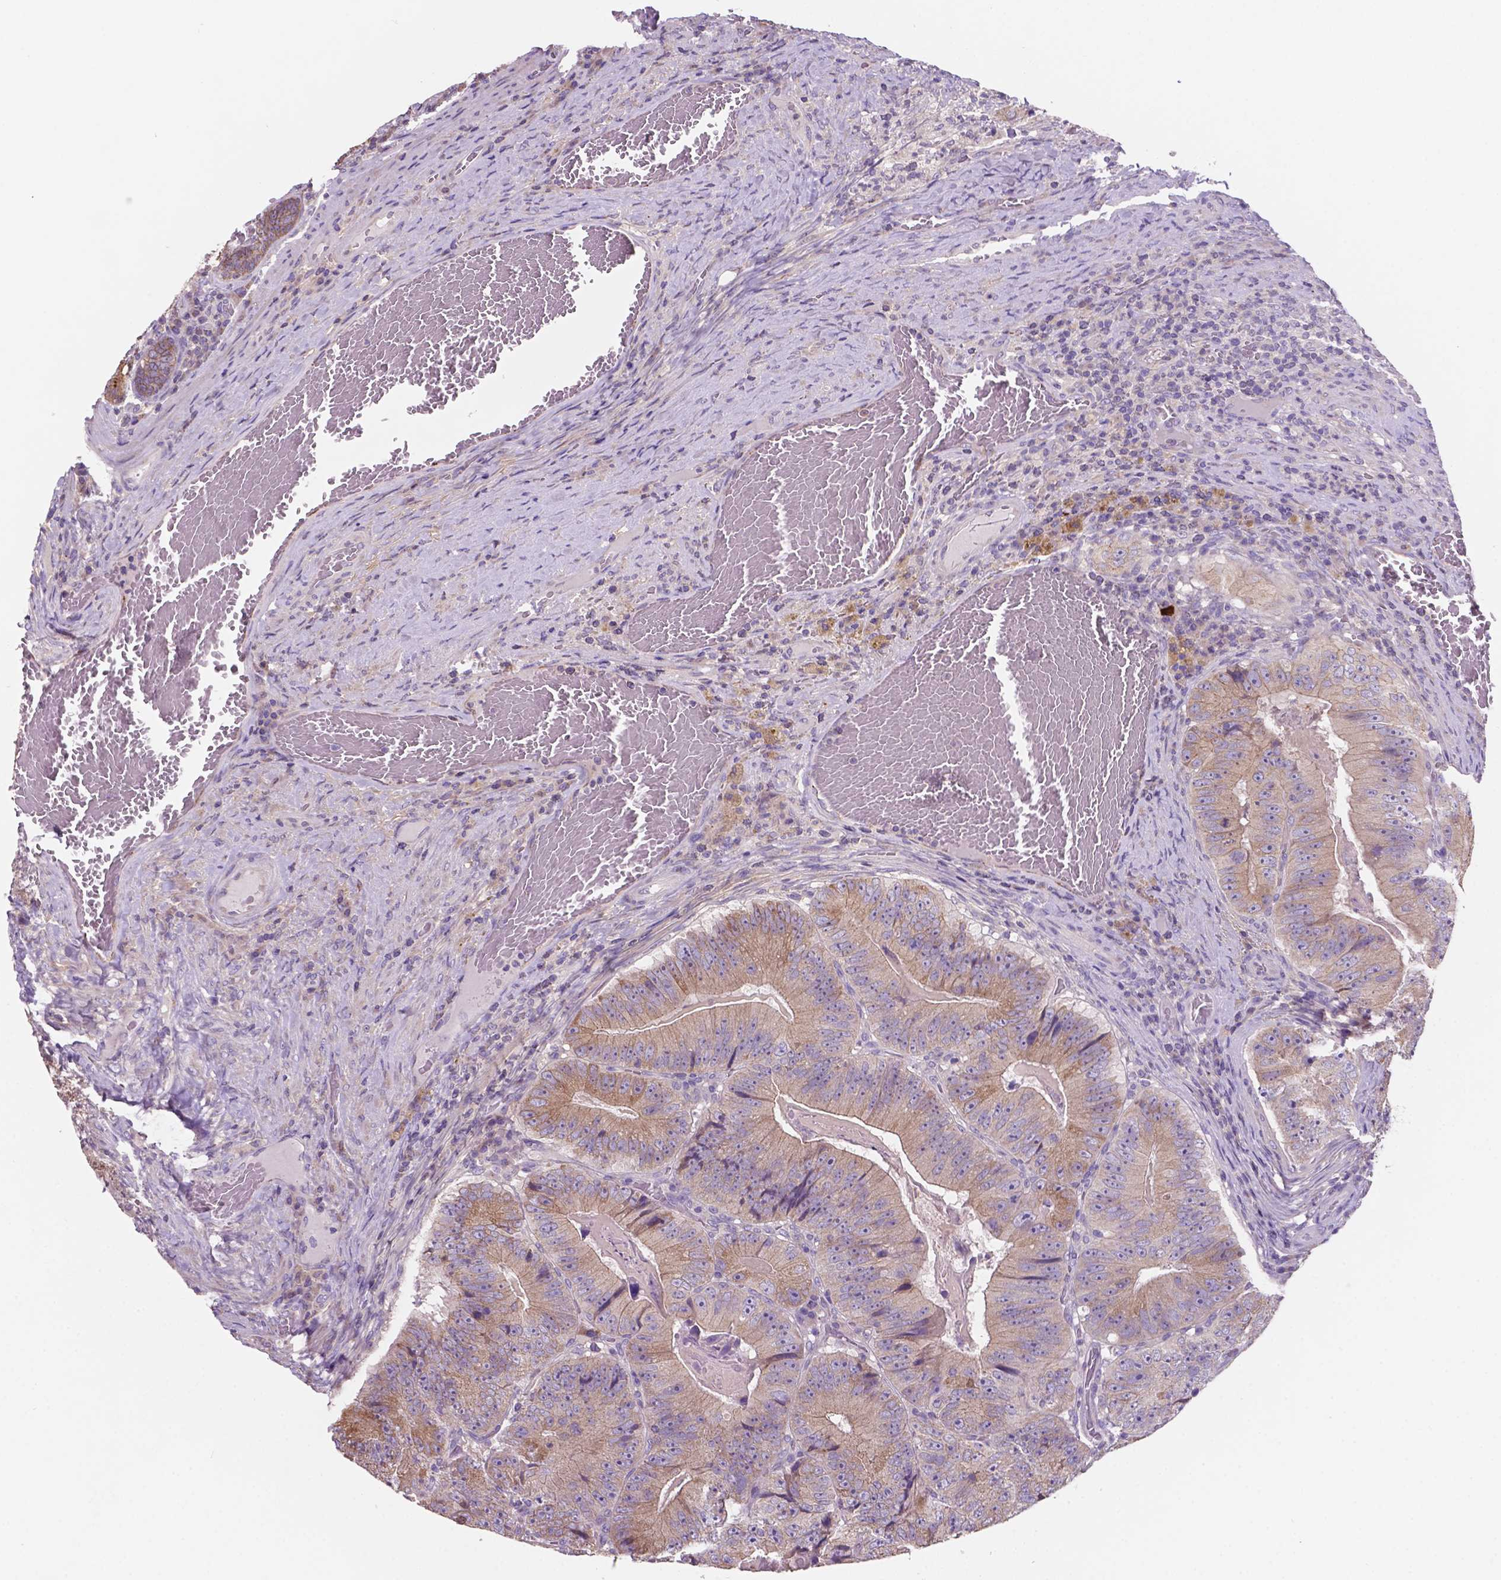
{"staining": {"intensity": "moderate", "quantity": "<25%", "location": "cytoplasmic/membranous"}, "tissue": "colorectal cancer", "cell_type": "Tumor cells", "image_type": "cancer", "snomed": [{"axis": "morphology", "description": "Adenocarcinoma, NOS"}, {"axis": "topography", "description": "Colon"}], "caption": "Immunohistochemical staining of colorectal cancer demonstrates low levels of moderate cytoplasmic/membranous protein positivity in about <25% of tumor cells. (DAB = brown stain, brightfield microscopy at high magnification).", "gene": "MKRN2OS", "patient": {"sex": "female", "age": 86}}